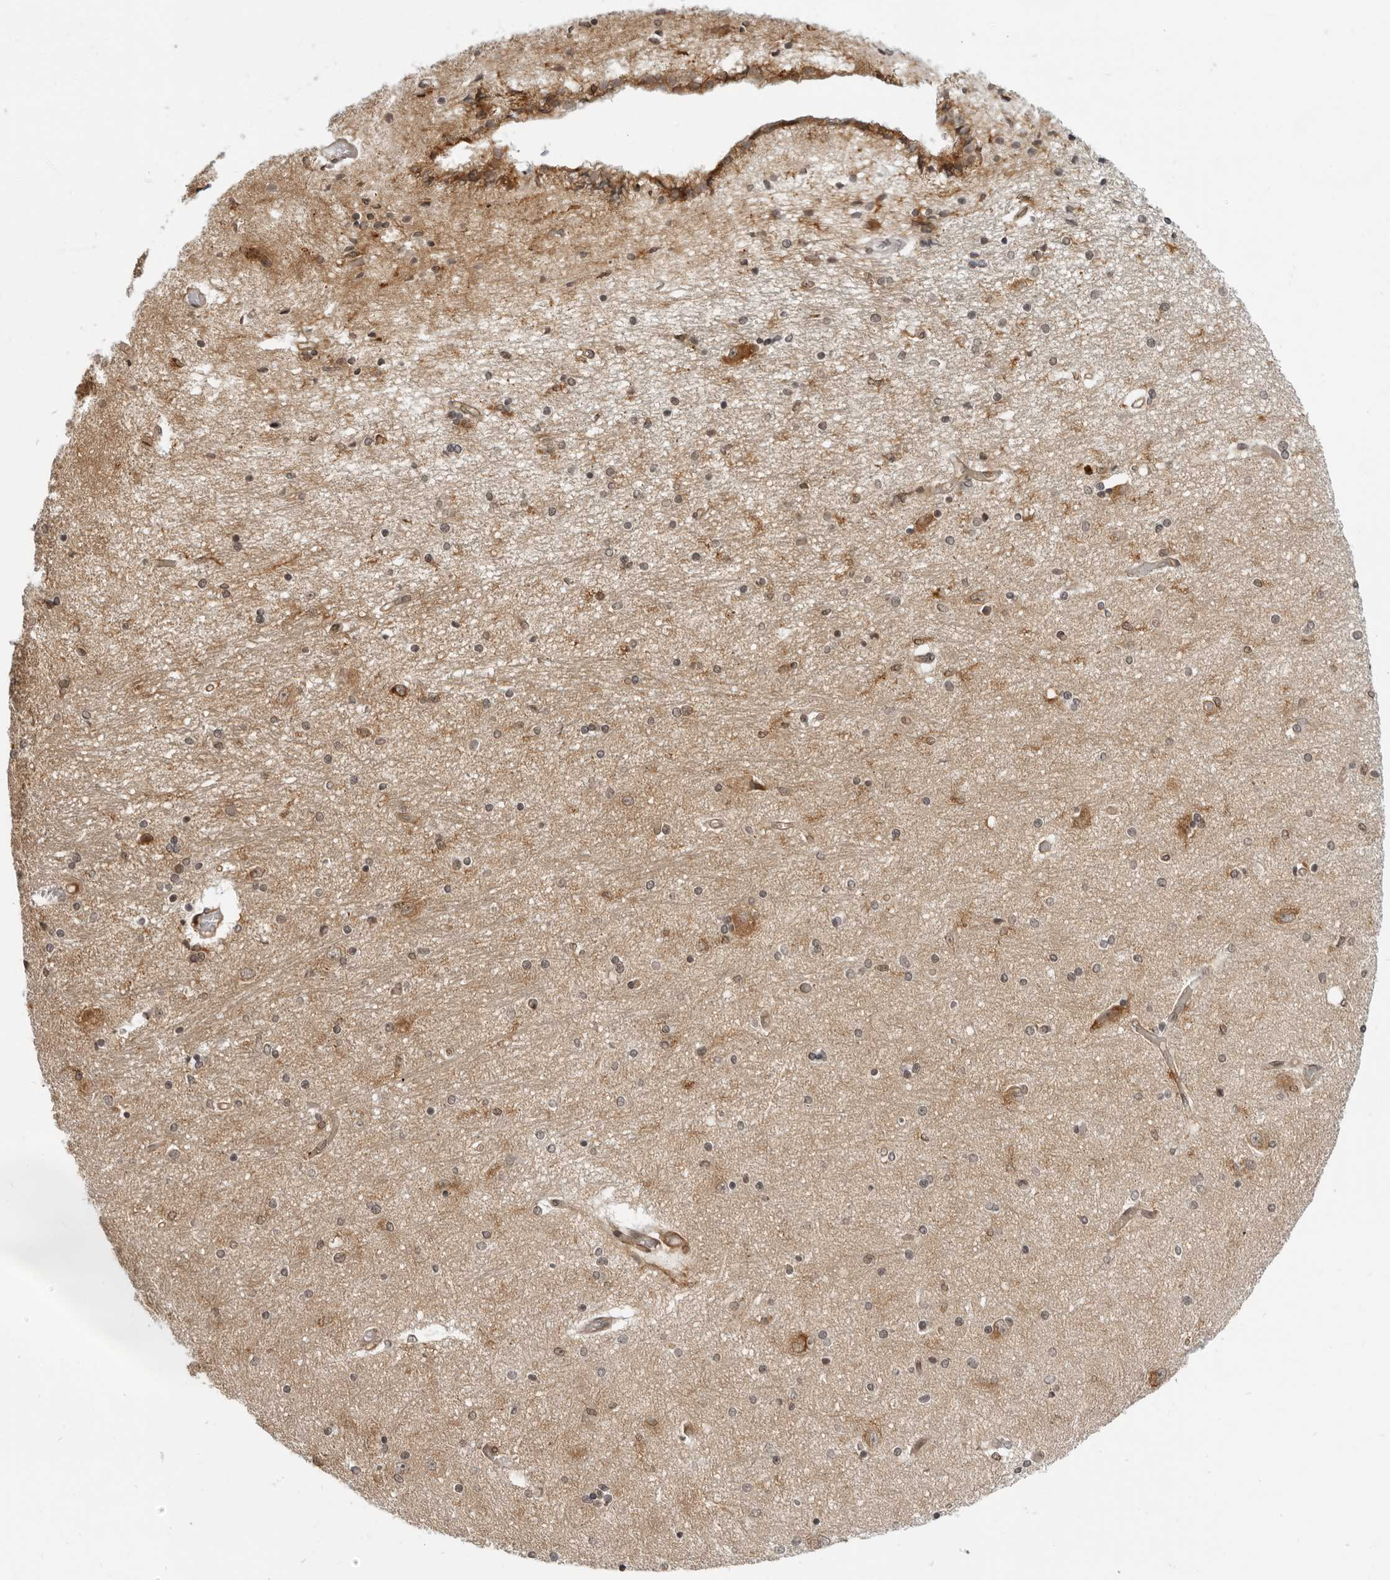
{"staining": {"intensity": "moderate", "quantity": "25%-75%", "location": "cytoplasmic/membranous"}, "tissue": "hippocampus", "cell_type": "Glial cells", "image_type": "normal", "snomed": [{"axis": "morphology", "description": "Normal tissue, NOS"}, {"axis": "topography", "description": "Hippocampus"}], "caption": "Immunohistochemistry histopathology image of benign hippocampus: human hippocampus stained using IHC exhibits medium levels of moderate protein expression localized specifically in the cytoplasmic/membranous of glial cells, appearing as a cytoplasmic/membranous brown color.", "gene": "SRGAP2", "patient": {"sex": "female", "age": 54}}